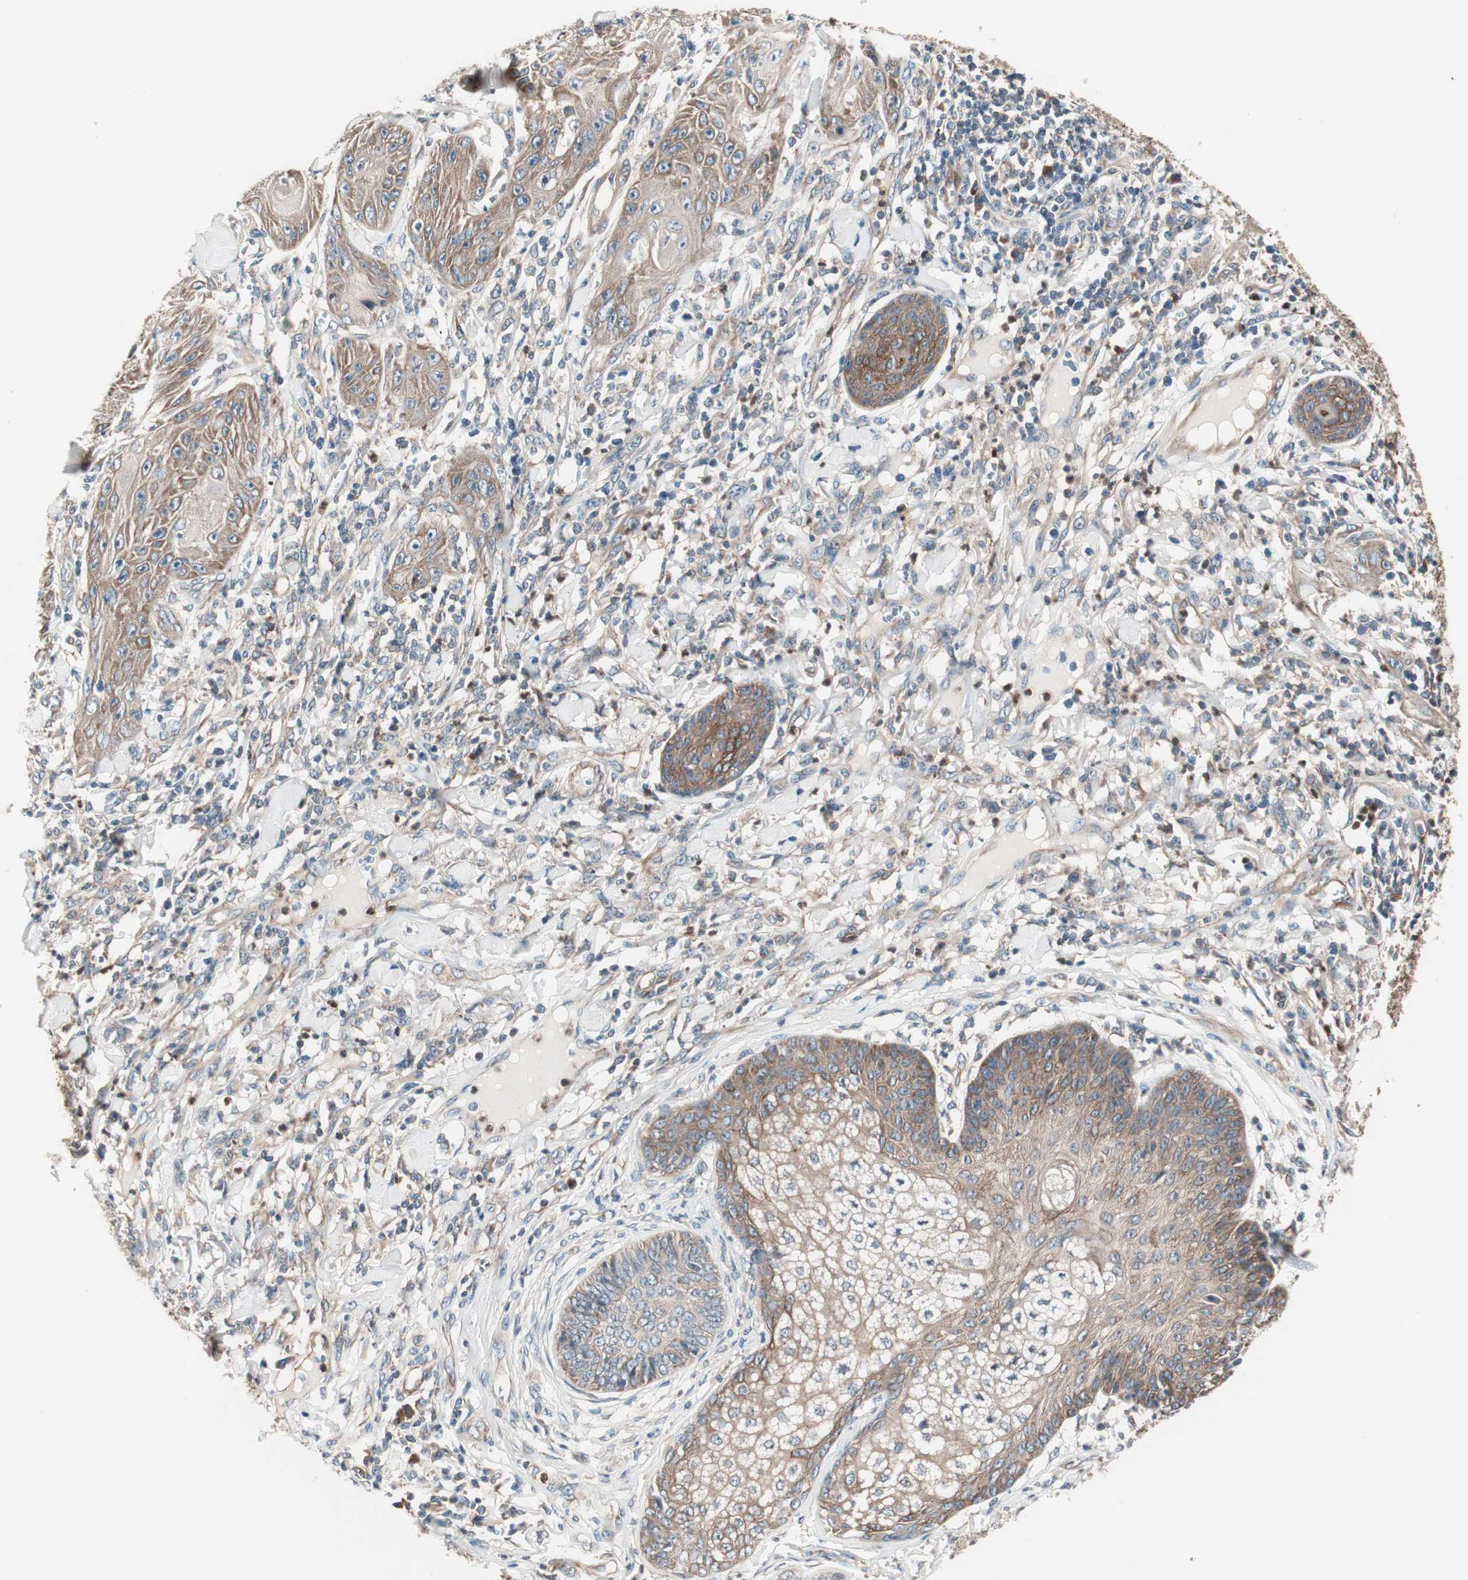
{"staining": {"intensity": "moderate", "quantity": ">75%", "location": "cytoplasmic/membranous"}, "tissue": "skin cancer", "cell_type": "Tumor cells", "image_type": "cancer", "snomed": [{"axis": "morphology", "description": "Squamous cell carcinoma, NOS"}, {"axis": "topography", "description": "Skin"}], "caption": "Immunohistochemical staining of human squamous cell carcinoma (skin) shows moderate cytoplasmic/membranous protein expression in about >75% of tumor cells.", "gene": "TSG101", "patient": {"sex": "female", "age": 78}}